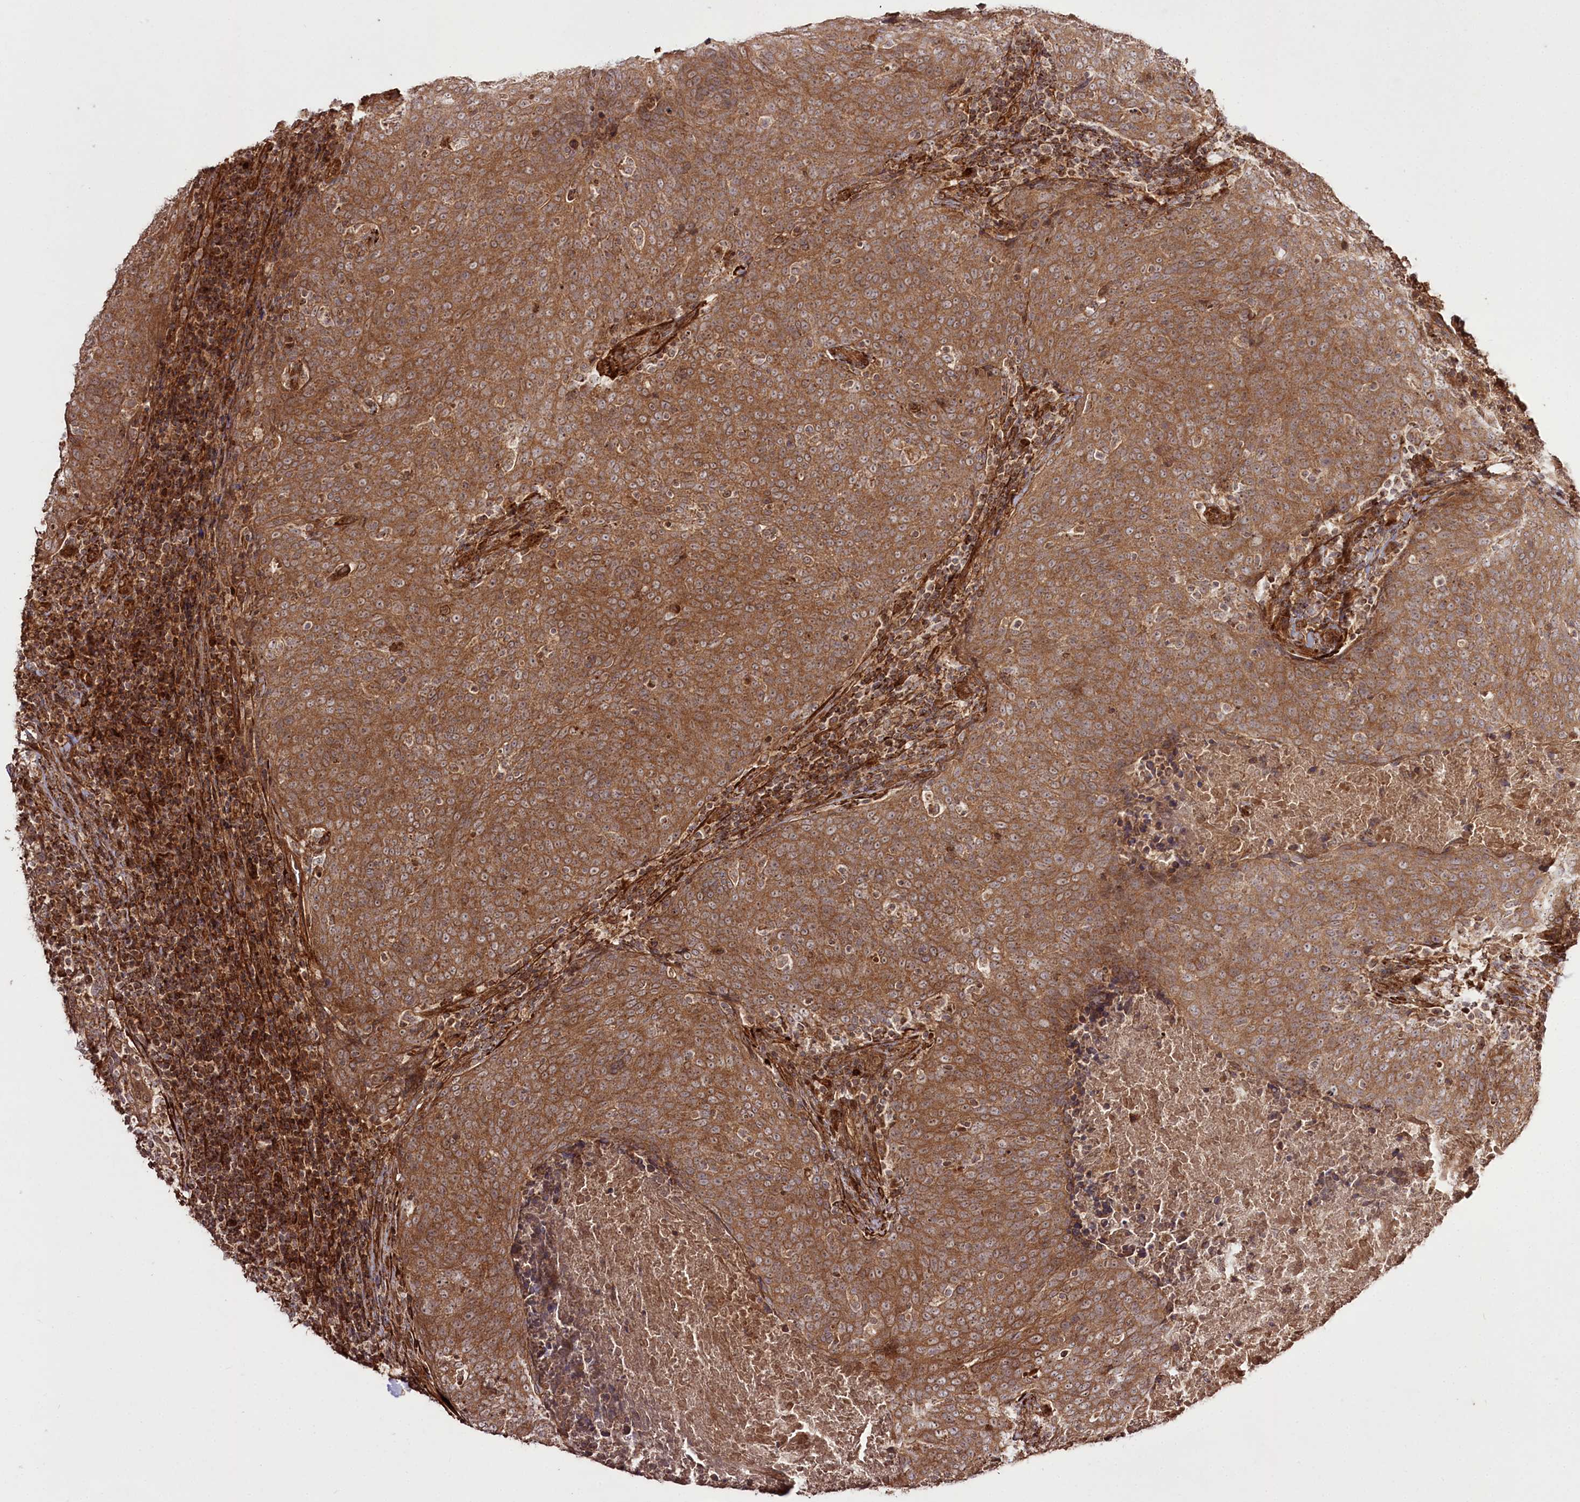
{"staining": {"intensity": "moderate", "quantity": ">75%", "location": "cytoplasmic/membranous"}, "tissue": "head and neck cancer", "cell_type": "Tumor cells", "image_type": "cancer", "snomed": [{"axis": "morphology", "description": "Squamous cell carcinoma, NOS"}, {"axis": "morphology", "description": "Squamous cell carcinoma, metastatic, NOS"}, {"axis": "topography", "description": "Lymph node"}, {"axis": "topography", "description": "Head-Neck"}], "caption": "Protein staining exhibits moderate cytoplasmic/membranous positivity in approximately >75% of tumor cells in metastatic squamous cell carcinoma (head and neck).", "gene": "REXO2", "patient": {"sex": "male", "age": 62}}